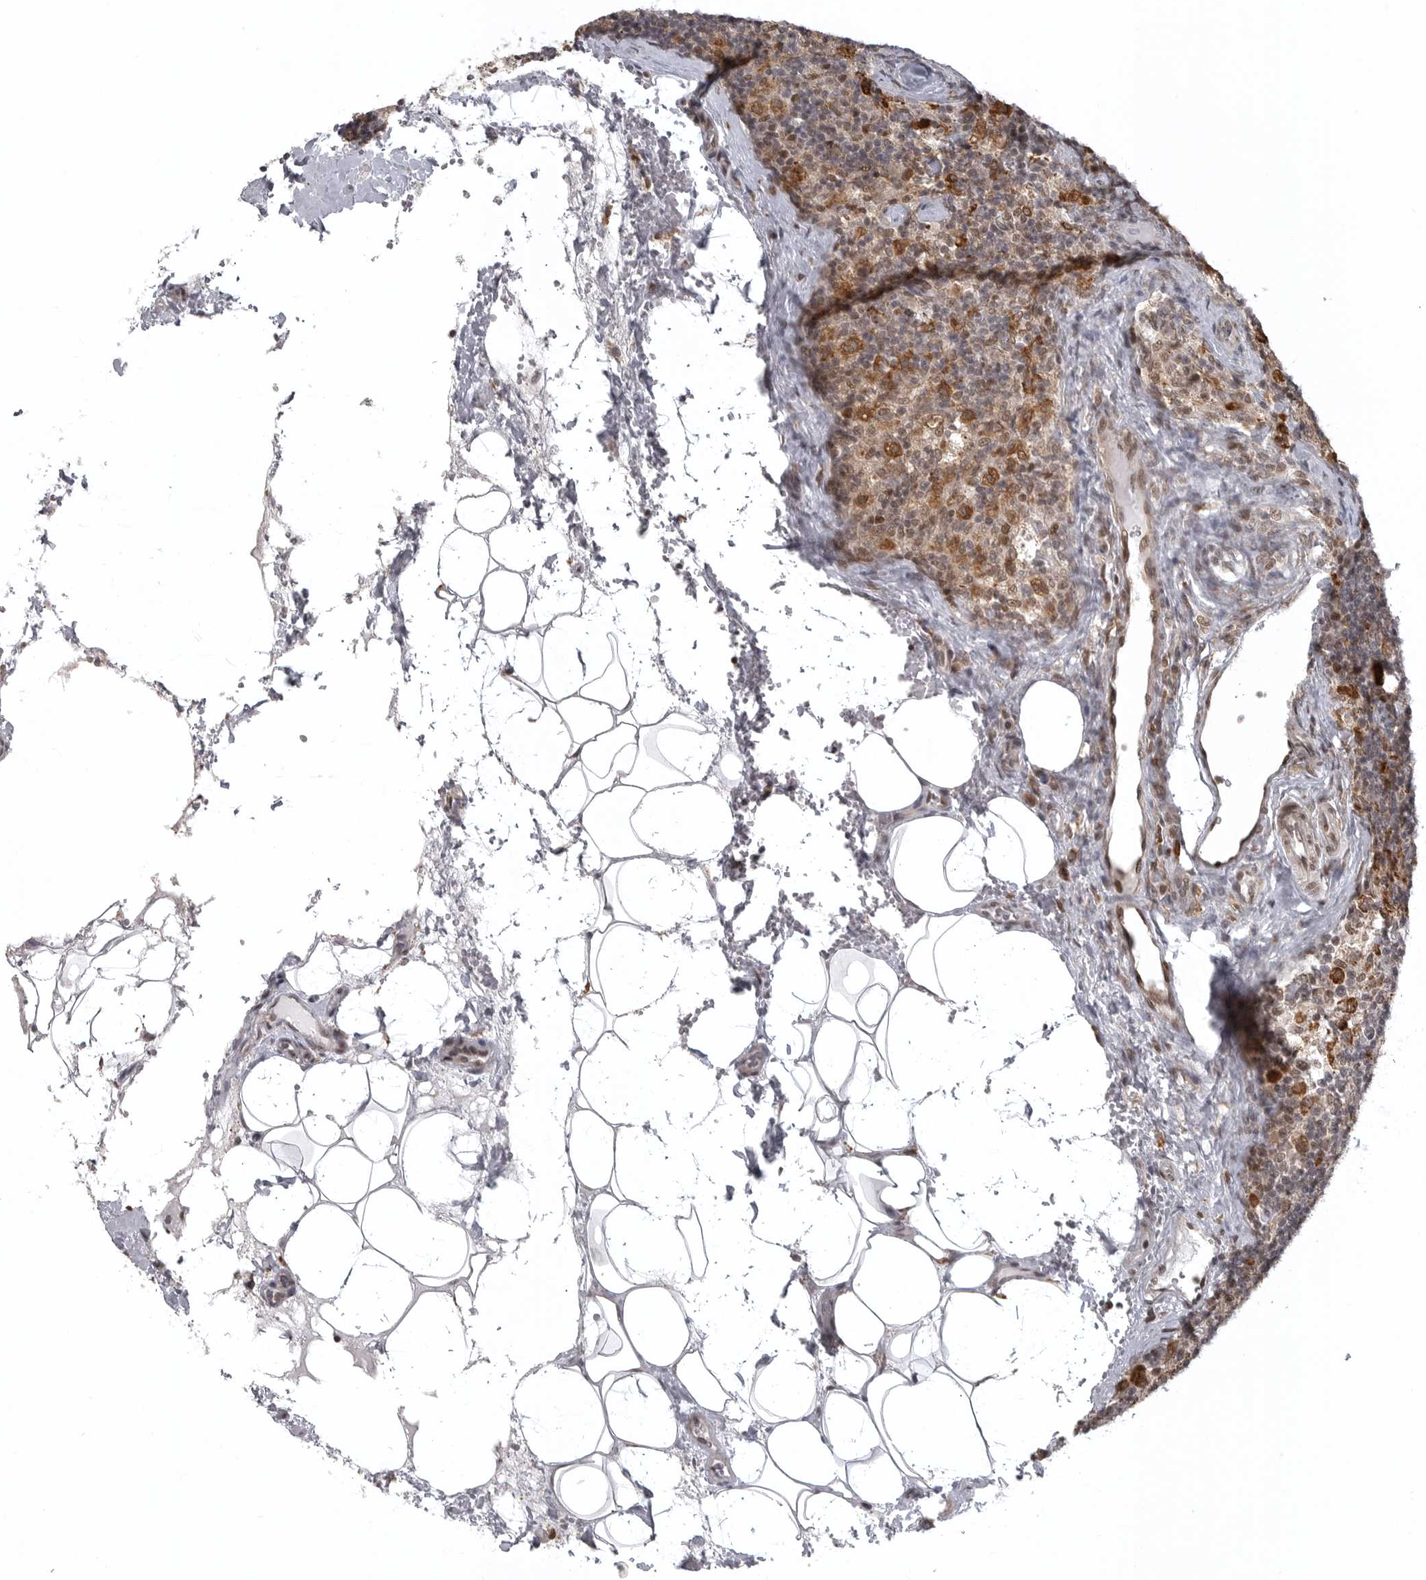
{"staining": {"intensity": "moderate", "quantity": ">75%", "location": "nuclear"}, "tissue": "lymph node", "cell_type": "Germinal center cells", "image_type": "normal", "snomed": [{"axis": "morphology", "description": "Normal tissue, NOS"}, {"axis": "topography", "description": "Lymph node"}], "caption": "Moderate nuclear staining is appreciated in about >75% of germinal center cells in normal lymph node. The protein is shown in brown color, while the nuclei are stained blue.", "gene": "ISG20L2", "patient": {"sex": "female", "age": 22}}